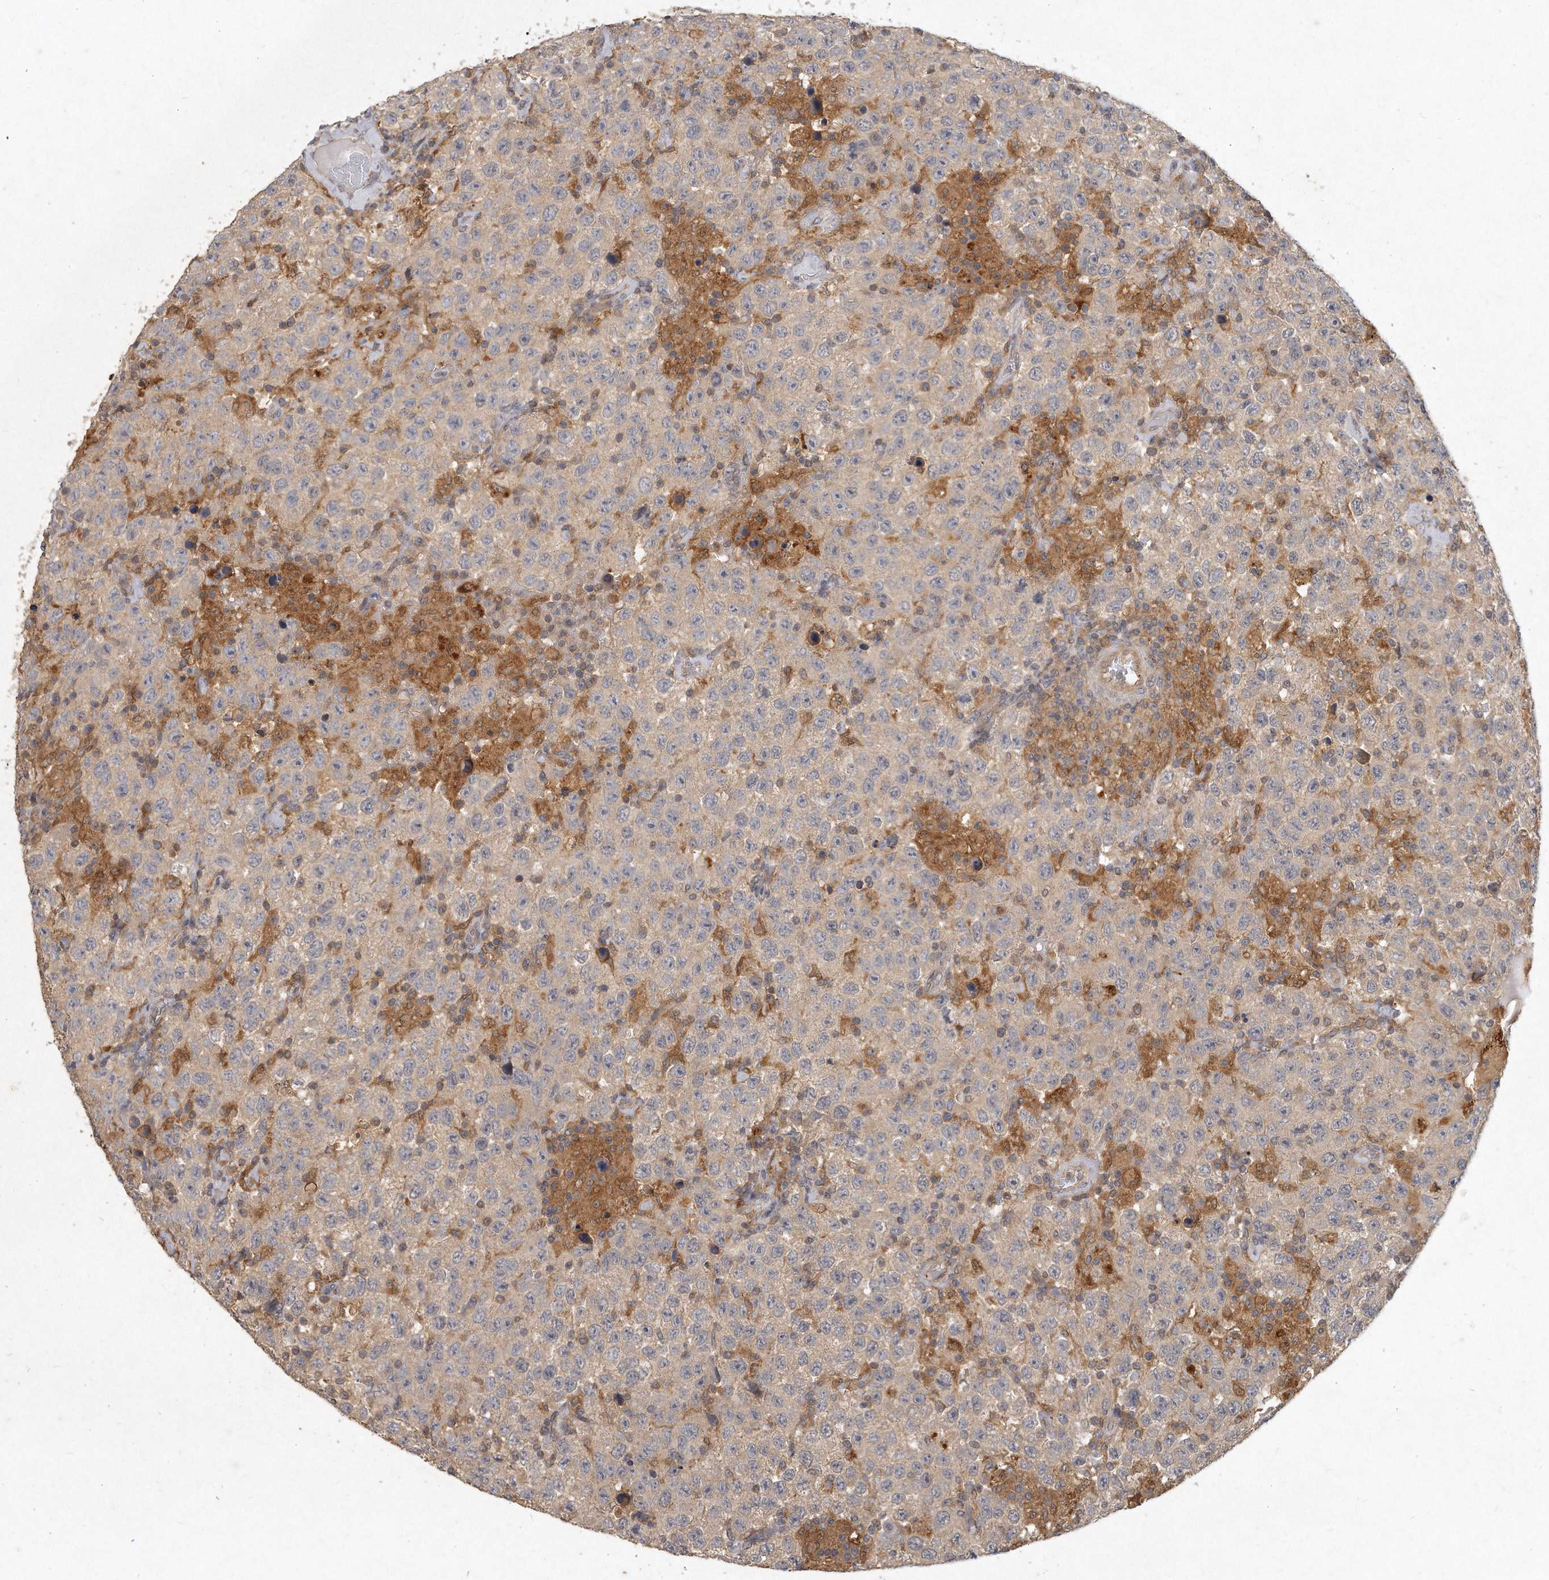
{"staining": {"intensity": "weak", "quantity": ">75%", "location": "cytoplasmic/membranous"}, "tissue": "testis cancer", "cell_type": "Tumor cells", "image_type": "cancer", "snomed": [{"axis": "morphology", "description": "Seminoma, NOS"}, {"axis": "topography", "description": "Testis"}], "caption": "Protein expression analysis of human testis cancer (seminoma) reveals weak cytoplasmic/membranous expression in about >75% of tumor cells.", "gene": "LGALS8", "patient": {"sex": "male", "age": 41}}